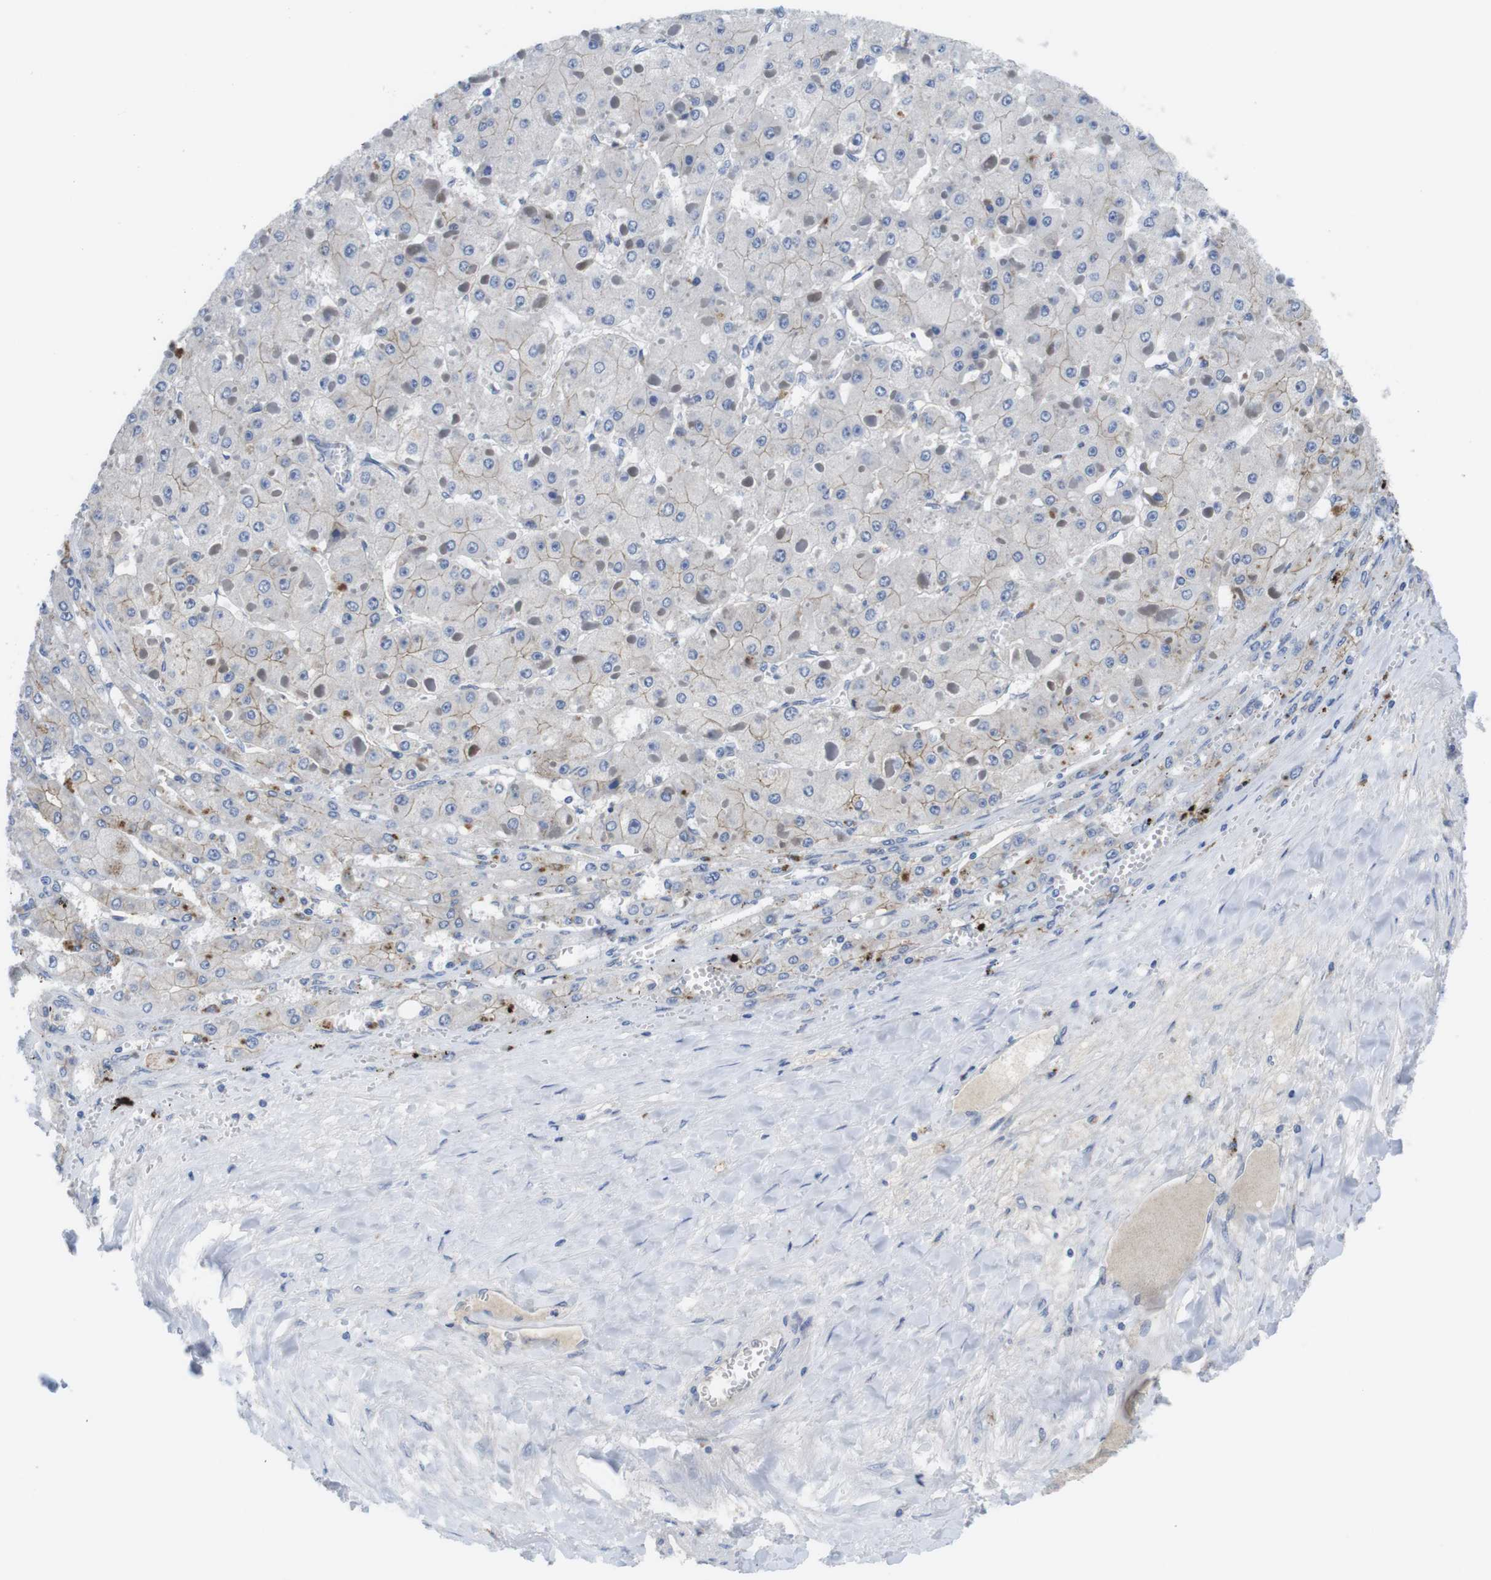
{"staining": {"intensity": "weak", "quantity": "<25%", "location": "cytoplasmic/membranous"}, "tissue": "liver cancer", "cell_type": "Tumor cells", "image_type": "cancer", "snomed": [{"axis": "morphology", "description": "Carcinoma, Hepatocellular, NOS"}, {"axis": "topography", "description": "Liver"}], "caption": "This is an immunohistochemistry histopathology image of human liver cancer. There is no staining in tumor cells.", "gene": "SCRIB", "patient": {"sex": "female", "age": 73}}